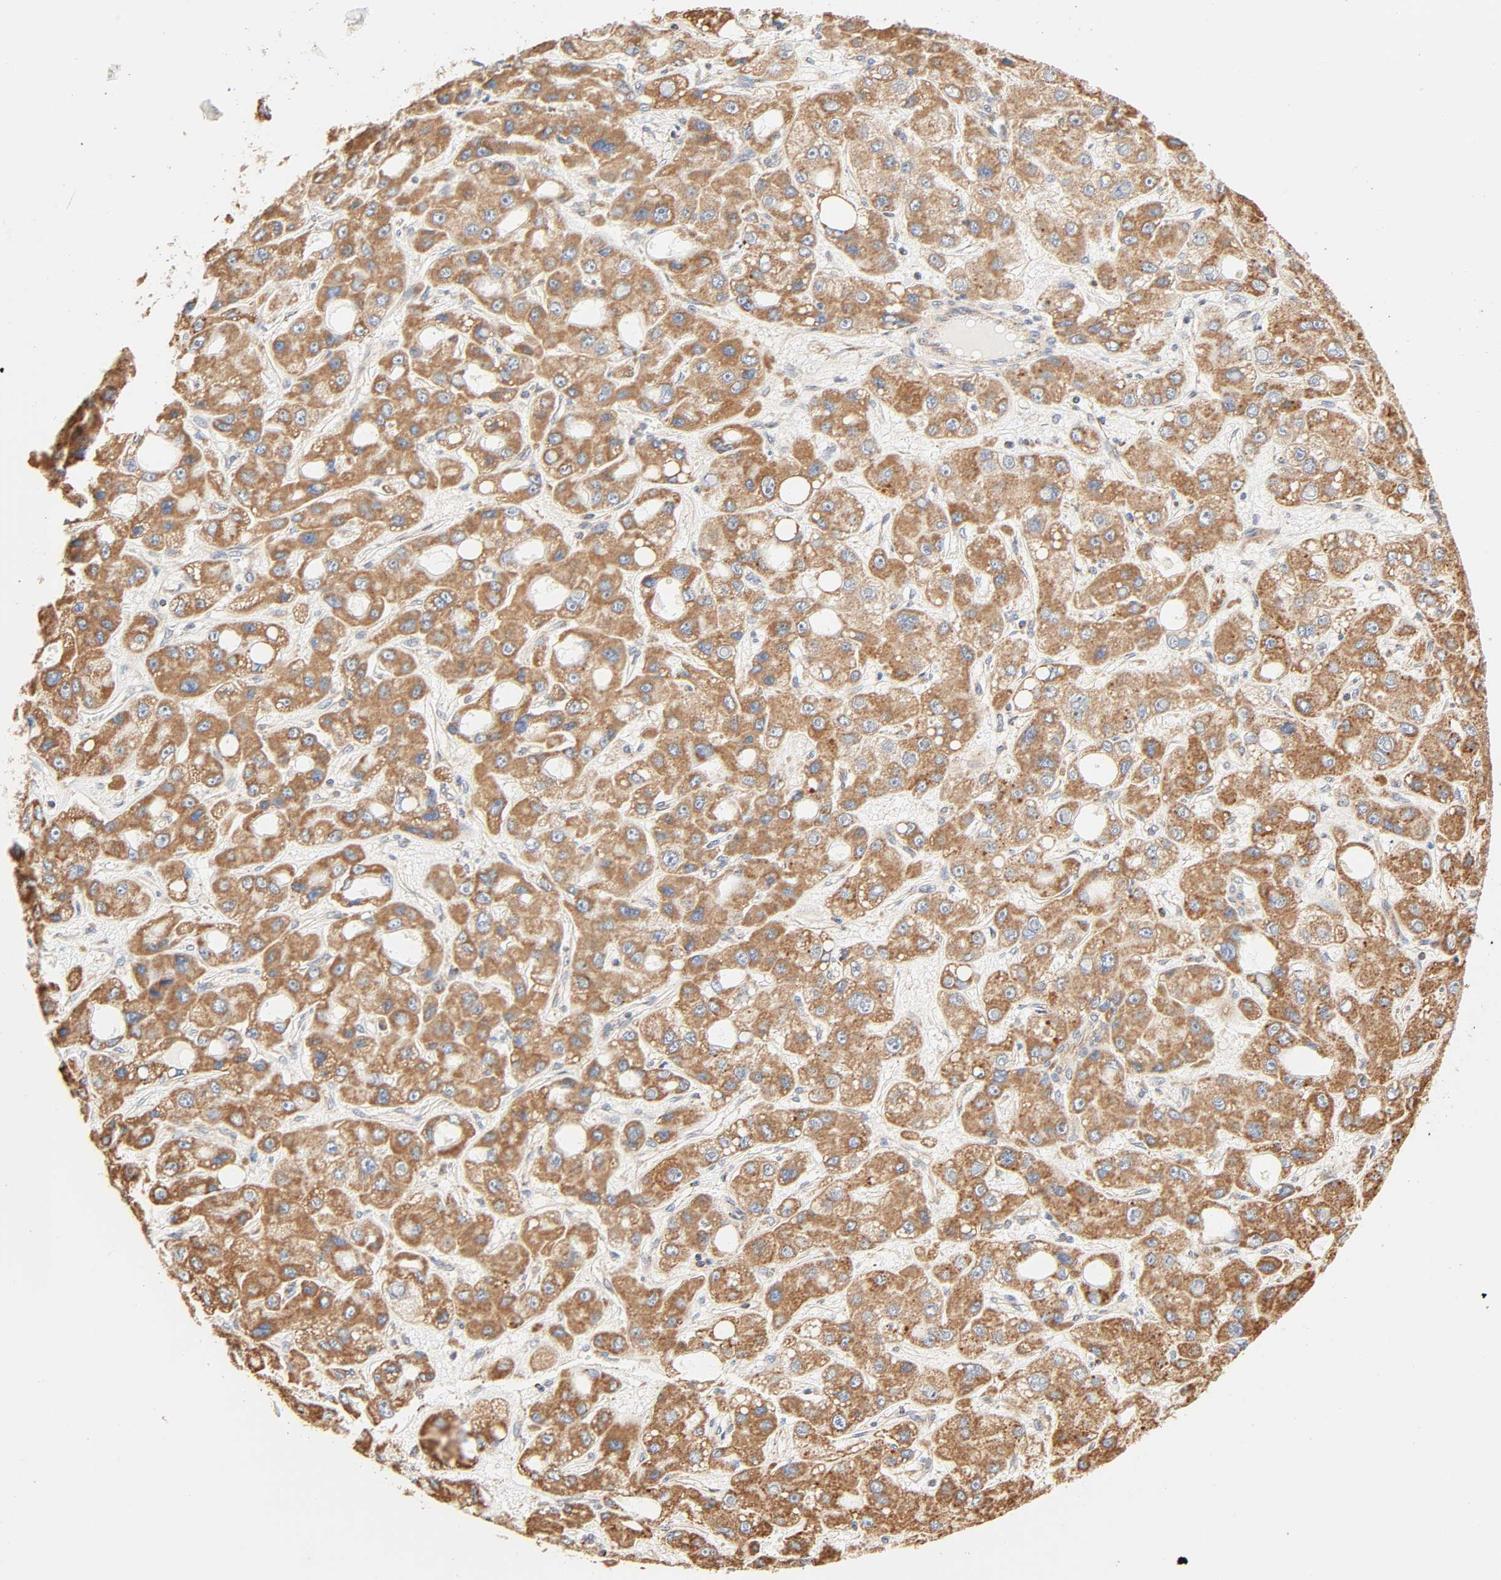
{"staining": {"intensity": "moderate", "quantity": ">75%", "location": "cytoplasmic/membranous"}, "tissue": "liver cancer", "cell_type": "Tumor cells", "image_type": "cancer", "snomed": [{"axis": "morphology", "description": "Carcinoma, Hepatocellular, NOS"}, {"axis": "topography", "description": "Liver"}], "caption": "Immunohistochemical staining of human liver cancer (hepatocellular carcinoma) demonstrates moderate cytoplasmic/membranous protein staining in approximately >75% of tumor cells. The protein of interest is shown in brown color, while the nuclei are stained blue.", "gene": "ZMAT5", "patient": {"sex": "male", "age": 55}}